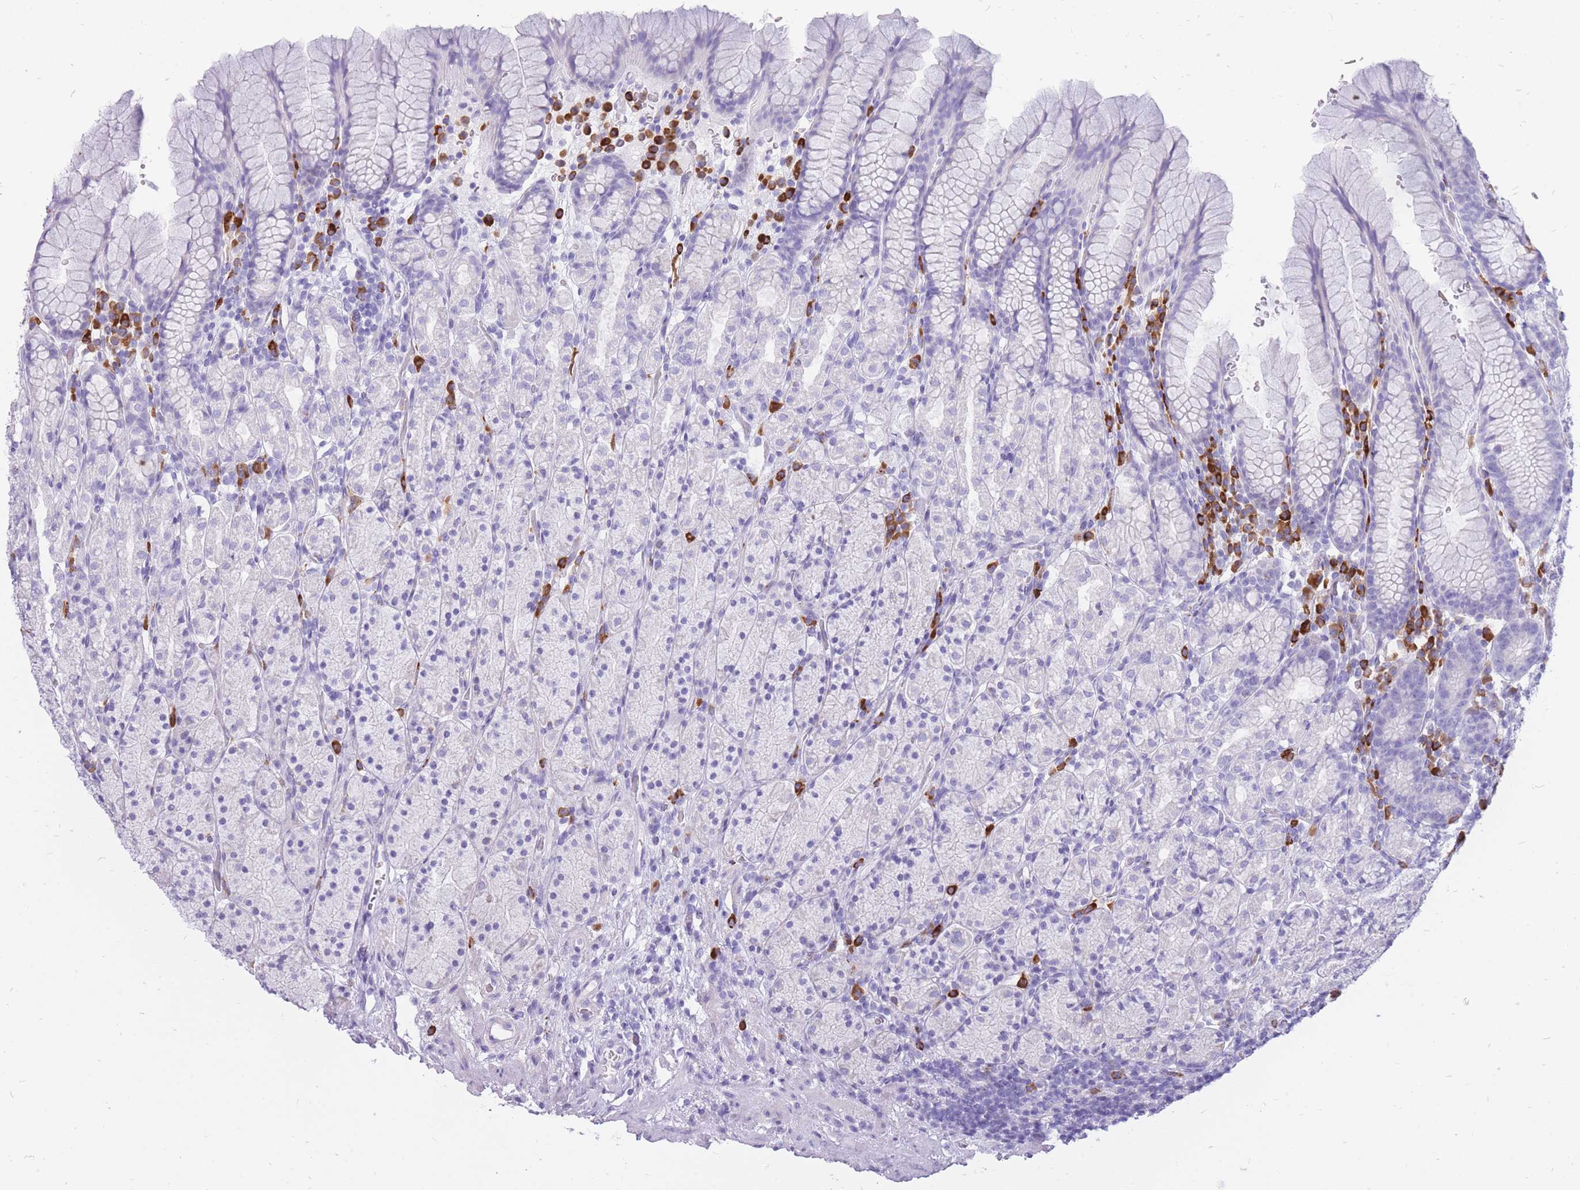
{"staining": {"intensity": "negative", "quantity": "none", "location": "none"}, "tissue": "stomach", "cell_type": "Glandular cells", "image_type": "normal", "snomed": [{"axis": "morphology", "description": "Normal tissue, NOS"}, {"axis": "topography", "description": "Stomach, upper"}, {"axis": "topography", "description": "Stomach"}], "caption": "Normal stomach was stained to show a protein in brown. There is no significant expression in glandular cells. (Brightfield microscopy of DAB (3,3'-diaminobenzidine) immunohistochemistry (IHC) at high magnification).", "gene": "ZFP37", "patient": {"sex": "male", "age": 62}}